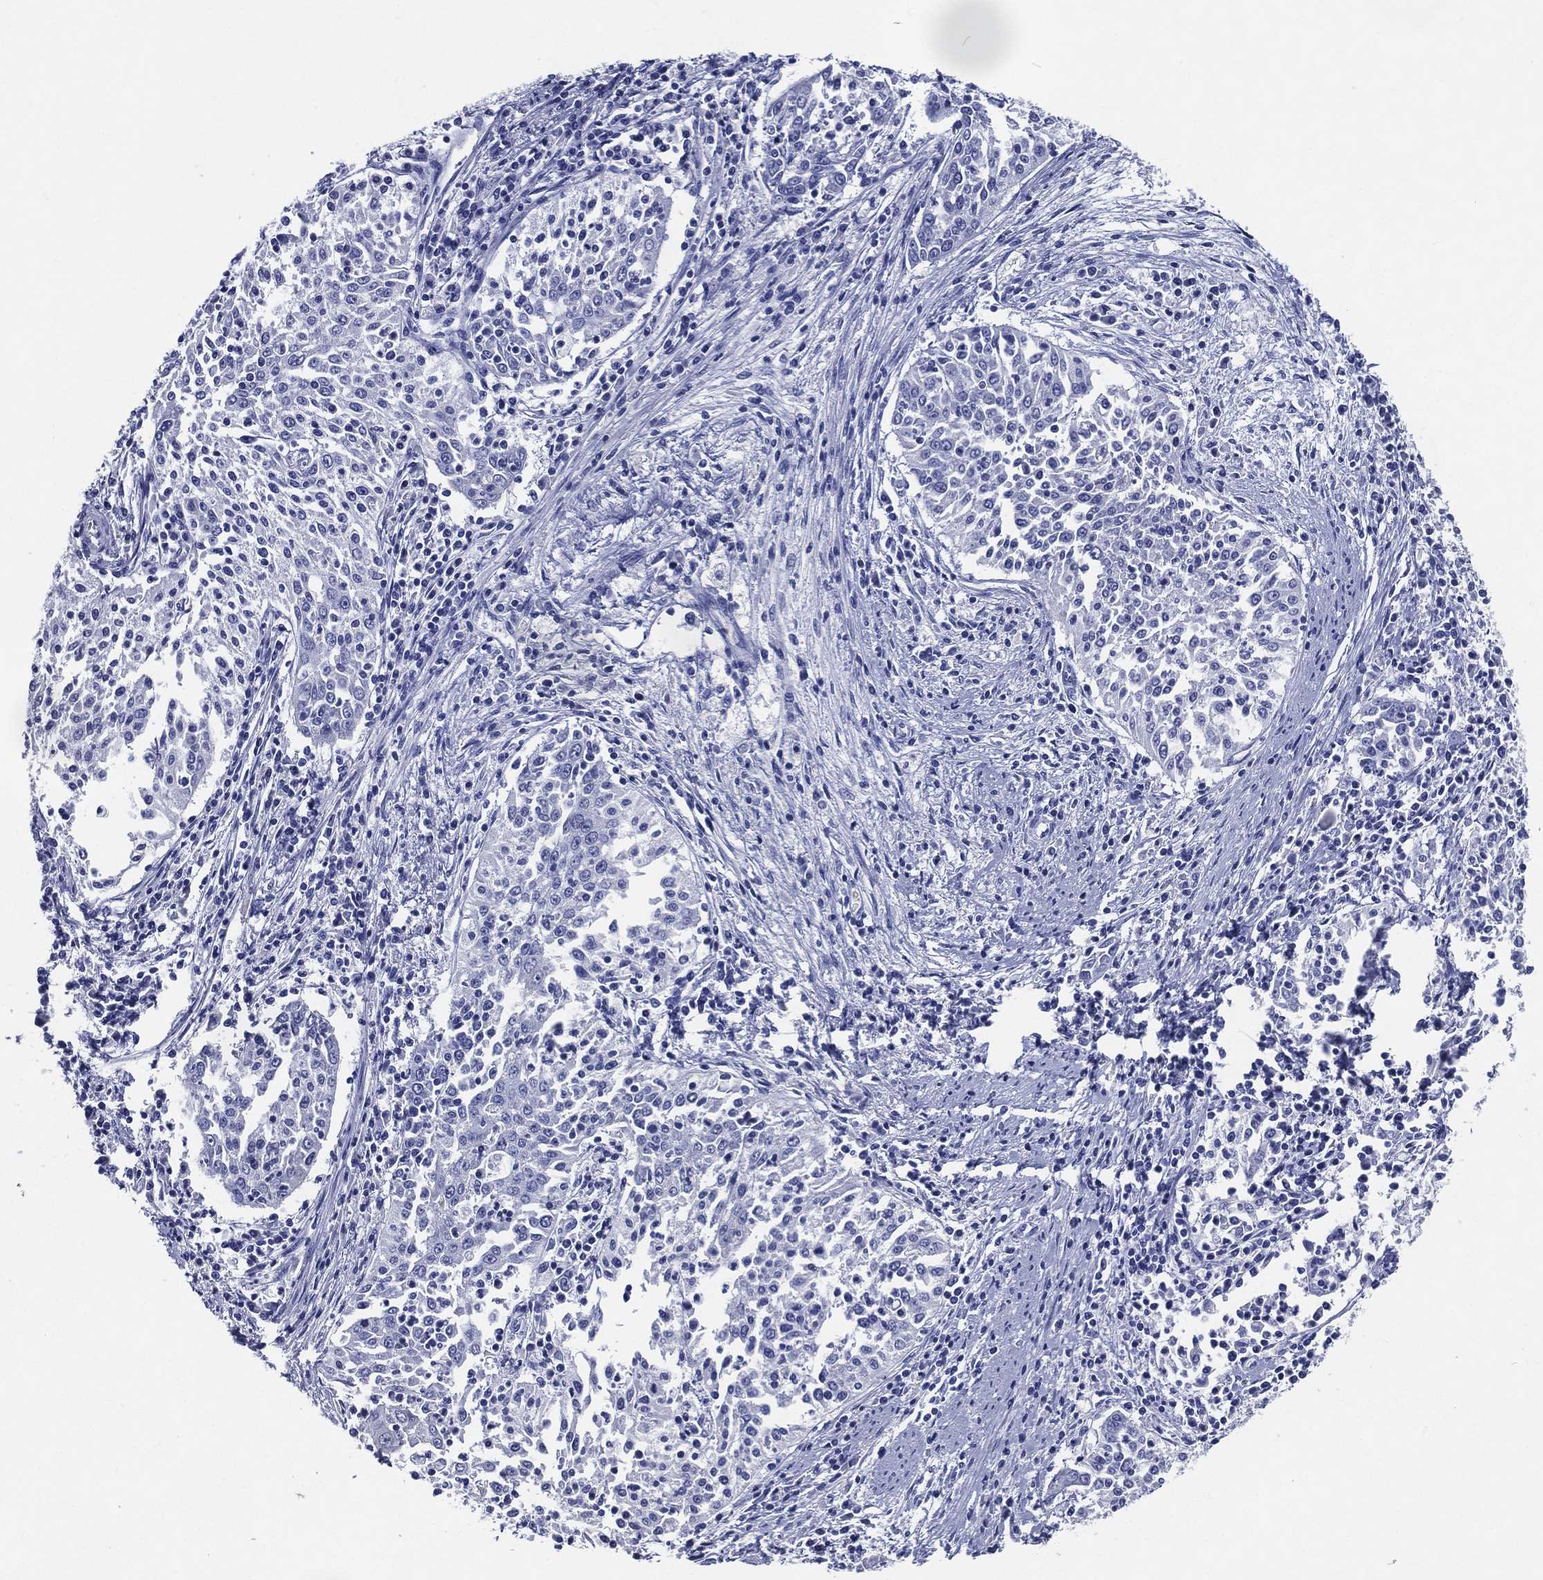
{"staining": {"intensity": "moderate", "quantity": "<25%", "location": "cytoplasmic/membranous"}, "tissue": "cervical cancer", "cell_type": "Tumor cells", "image_type": "cancer", "snomed": [{"axis": "morphology", "description": "Squamous cell carcinoma, NOS"}, {"axis": "topography", "description": "Cervix"}], "caption": "Immunohistochemical staining of cervical squamous cell carcinoma reveals moderate cytoplasmic/membranous protein expression in about <25% of tumor cells. (IHC, brightfield microscopy, high magnification).", "gene": "ACE2", "patient": {"sex": "female", "age": 41}}